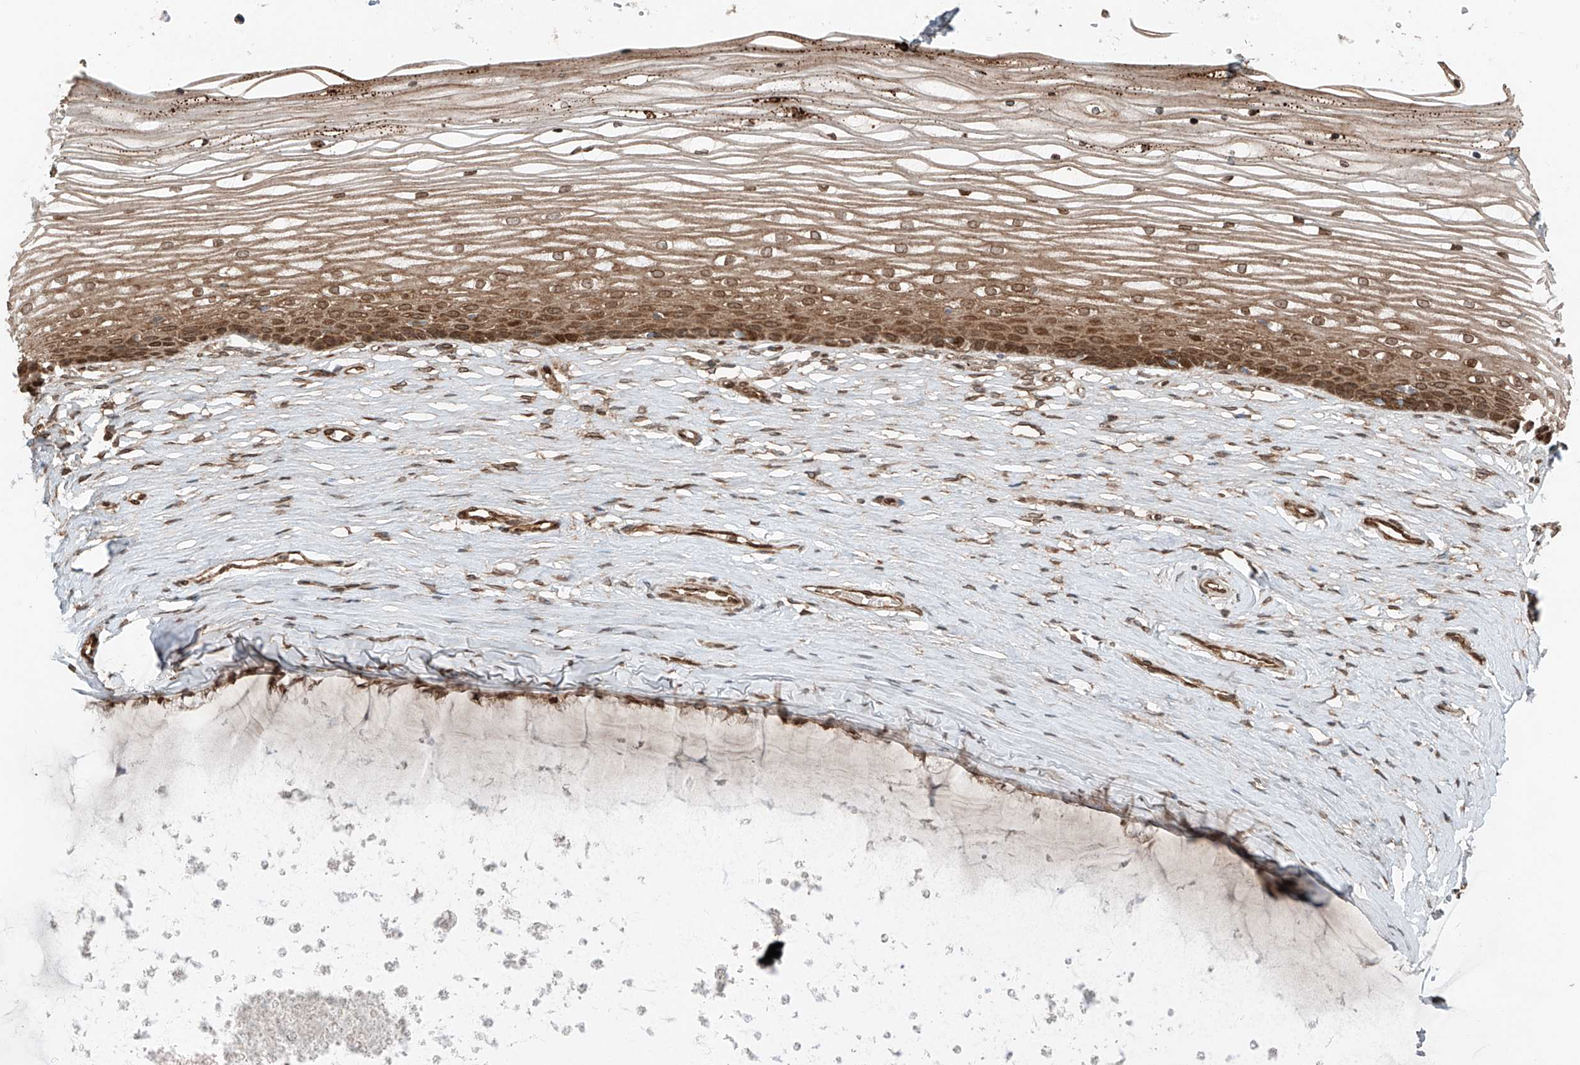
{"staining": {"intensity": "moderate", "quantity": ">75%", "location": "cytoplasmic/membranous,nuclear"}, "tissue": "vagina", "cell_type": "Squamous epithelial cells", "image_type": "normal", "snomed": [{"axis": "morphology", "description": "Normal tissue, NOS"}, {"axis": "topography", "description": "Vagina"}, {"axis": "topography", "description": "Cervix"}], "caption": "DAB (3,3'-diaminobenzidine) immunohistochemical staining of unremarkable vagina displays moderate cytoplasmic/membranous,nuclear protein staining in about >75% of squamous epithelial cells. The protein of interest is stained brown, and the nuclei are stained in blue (DAB (3,3'-diaminobenzidine) IHC with brightfield microscopy, high magnification).", "gene": "CEP162", "patient": {"sex": "female", "age": 40}}